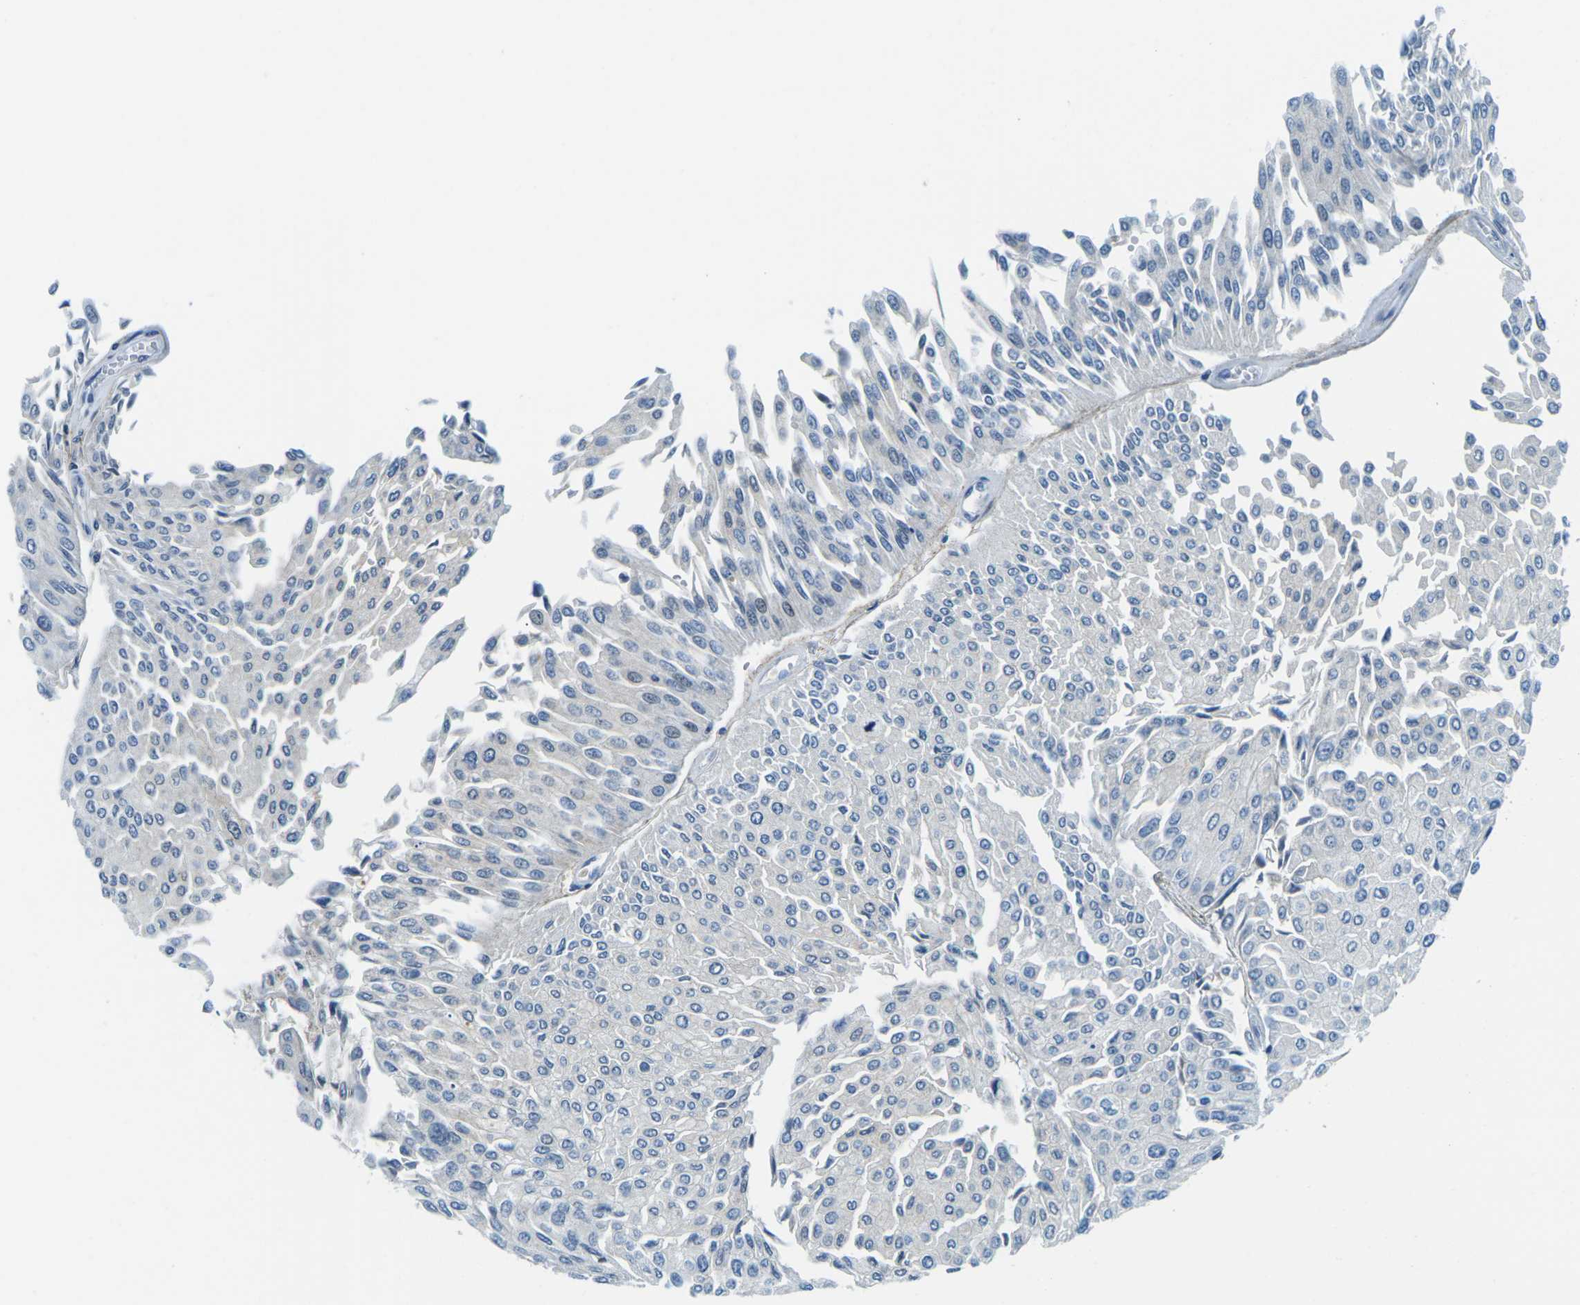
{"staining": {"intensity": "negative", "quantity": "none", "location": "none"}, "tissue": "urothelial cancer", "cell_type": "Tumor cells", "image_type": "cancer", "snomed": [{"axis": "morphology", "description": "Urothelial carcinoma, Low grade"}, {"axis": "topography", "description": "Urinary bladder"}], "caption": "This is an immunohistochemistry micrograph of human urothelial cancer. There is no expression in tumor cells.", "gene": "CFB", "patient": {"sex": "male", "age": 67}}